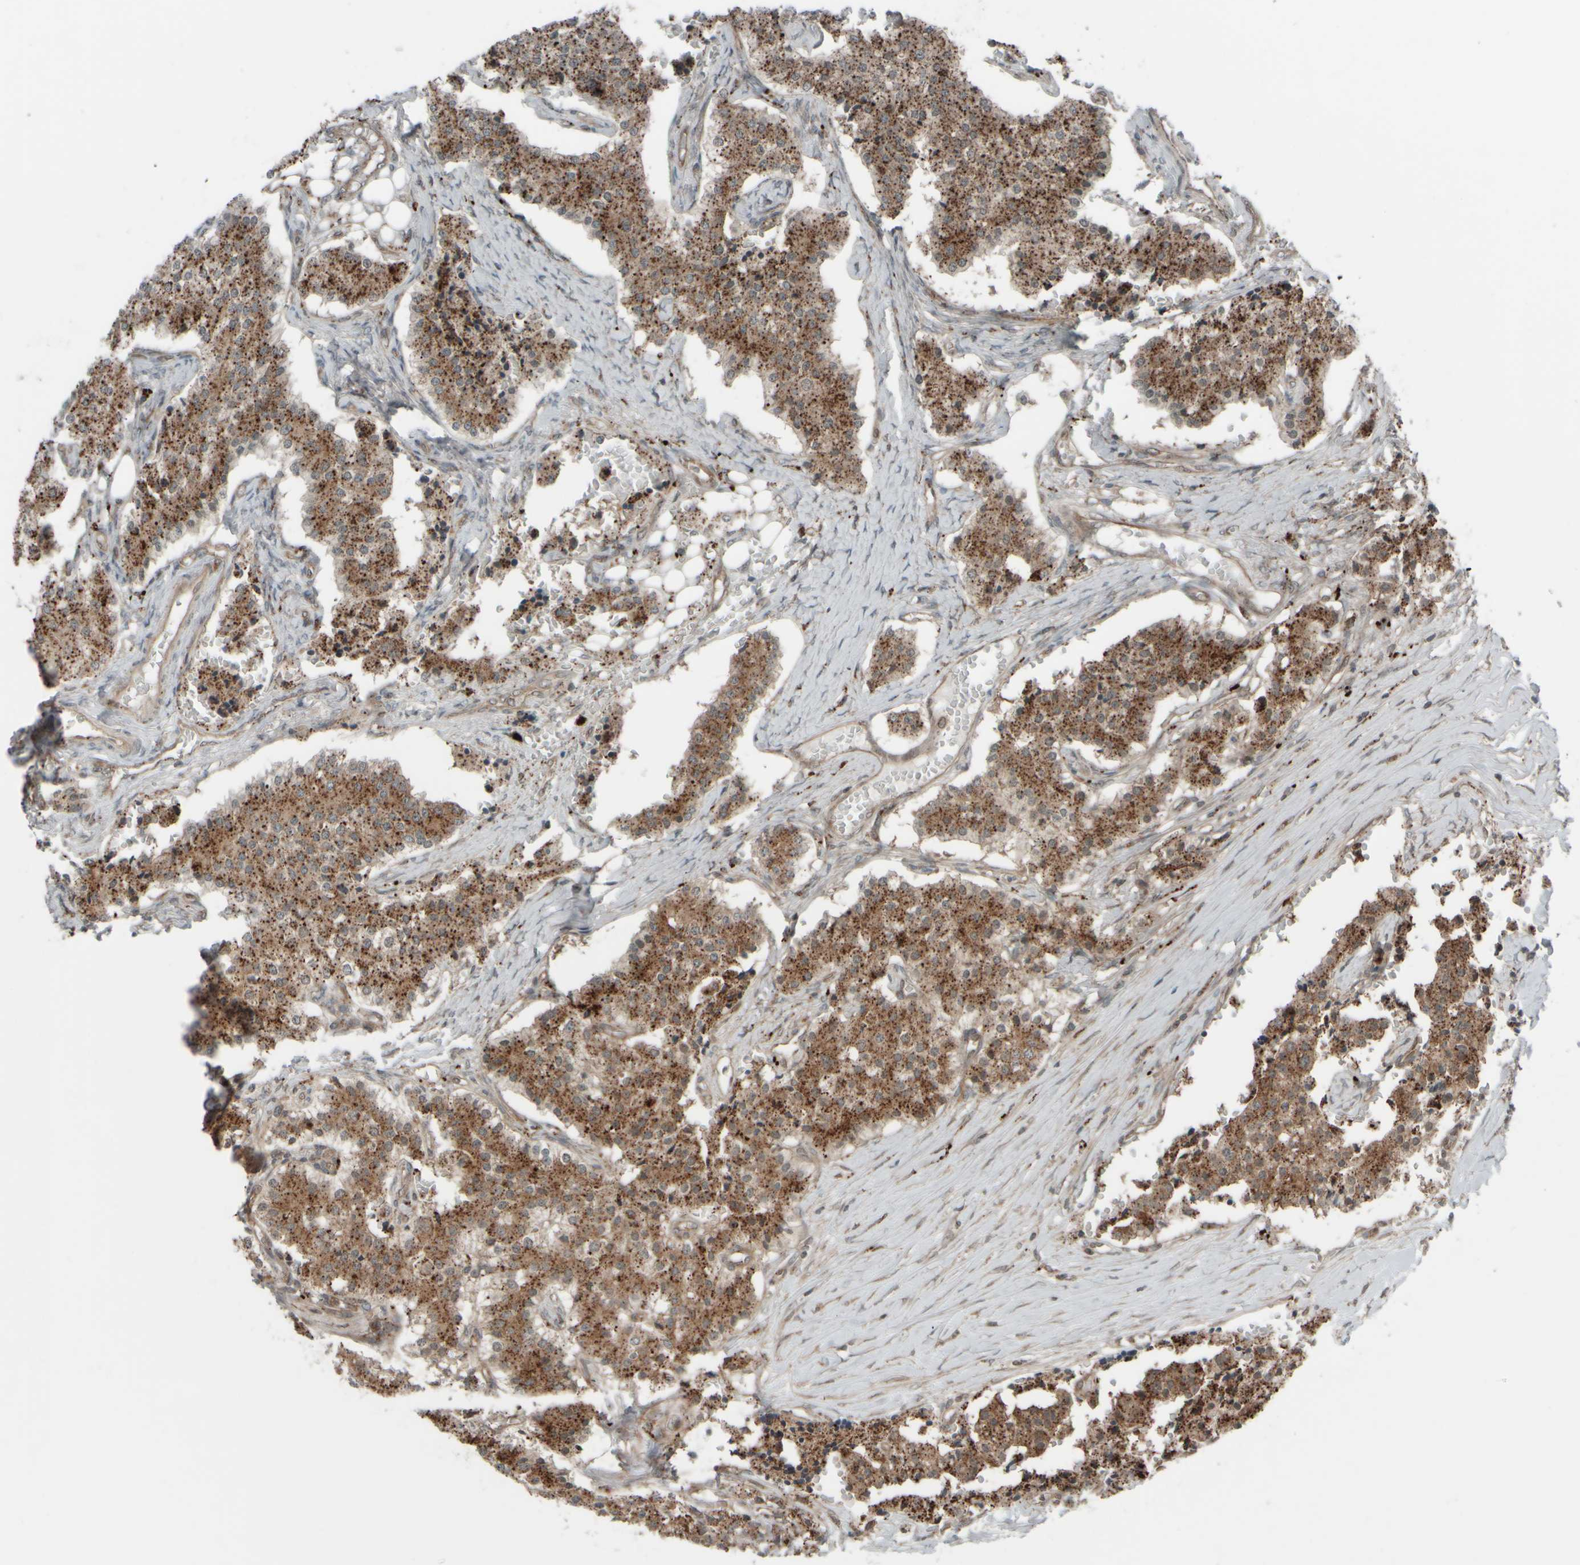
{"staining": {"intensity": "moderate", "quantity": ">75%", "location": "cytoplasmic/membranous"}, "tissue": "carcinoid", "cell_type": "Tumor cells", "image_type": "cancer", "snomed": [{"axis": "morphology", "description": "Carcinoid, malignant, NOS"}, {"axis": "topography", "description": "Colon"}], "caption": "Human malignant carcinoid stained for a protein (brown) displays moderate cytoplasmic/membranous positive positivity in about >75% of tumor cells.", "gene": "GIGYF1", "patient": {"sex": "female", "age": 52}}